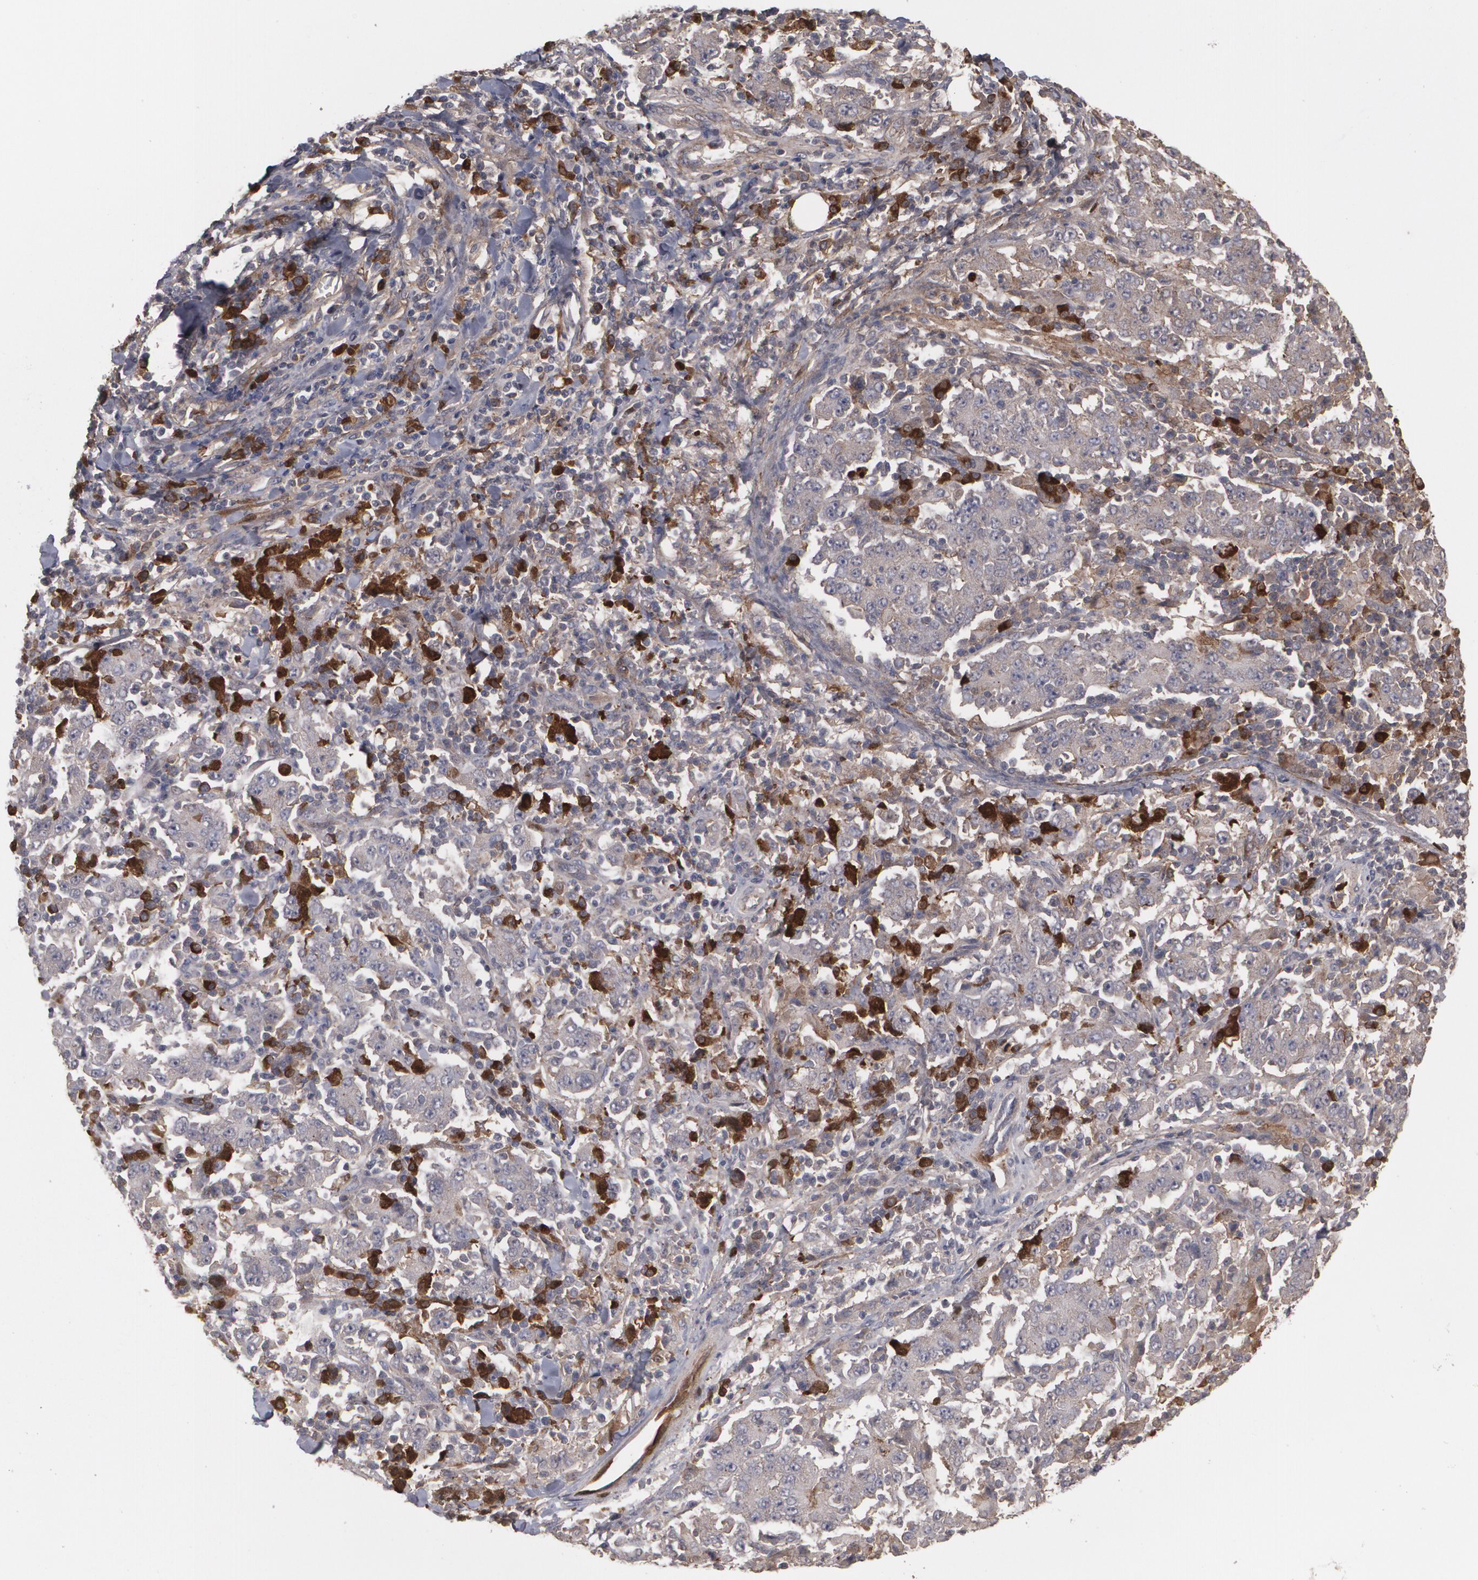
{"staining": {"intensity": "weak", "quantity": ">75%", "location": "cytoplasmic/membranous"}, "tissue": "stomach cancer", "cell_type": "Tumor cells", "image_type": "cancer", "snomed": [{"axis": "morphology", "description": "Normal tissue, NOS"}, {"axis": "morphology", "description": "Adenocarcinoma, NOS"}, {"axis": "topography", "description": "Stomach, upper"}, {"axis": "topography", "description": "Stomach"}], "caption": "Immunohistochemistry of stomach cancer demonstrates low levels of weak cytoplasmic/membranous positivity in approximately >75% of tumor cells.", "gene": "ARF6", "patient": {"sex": "male", "age": 59}}